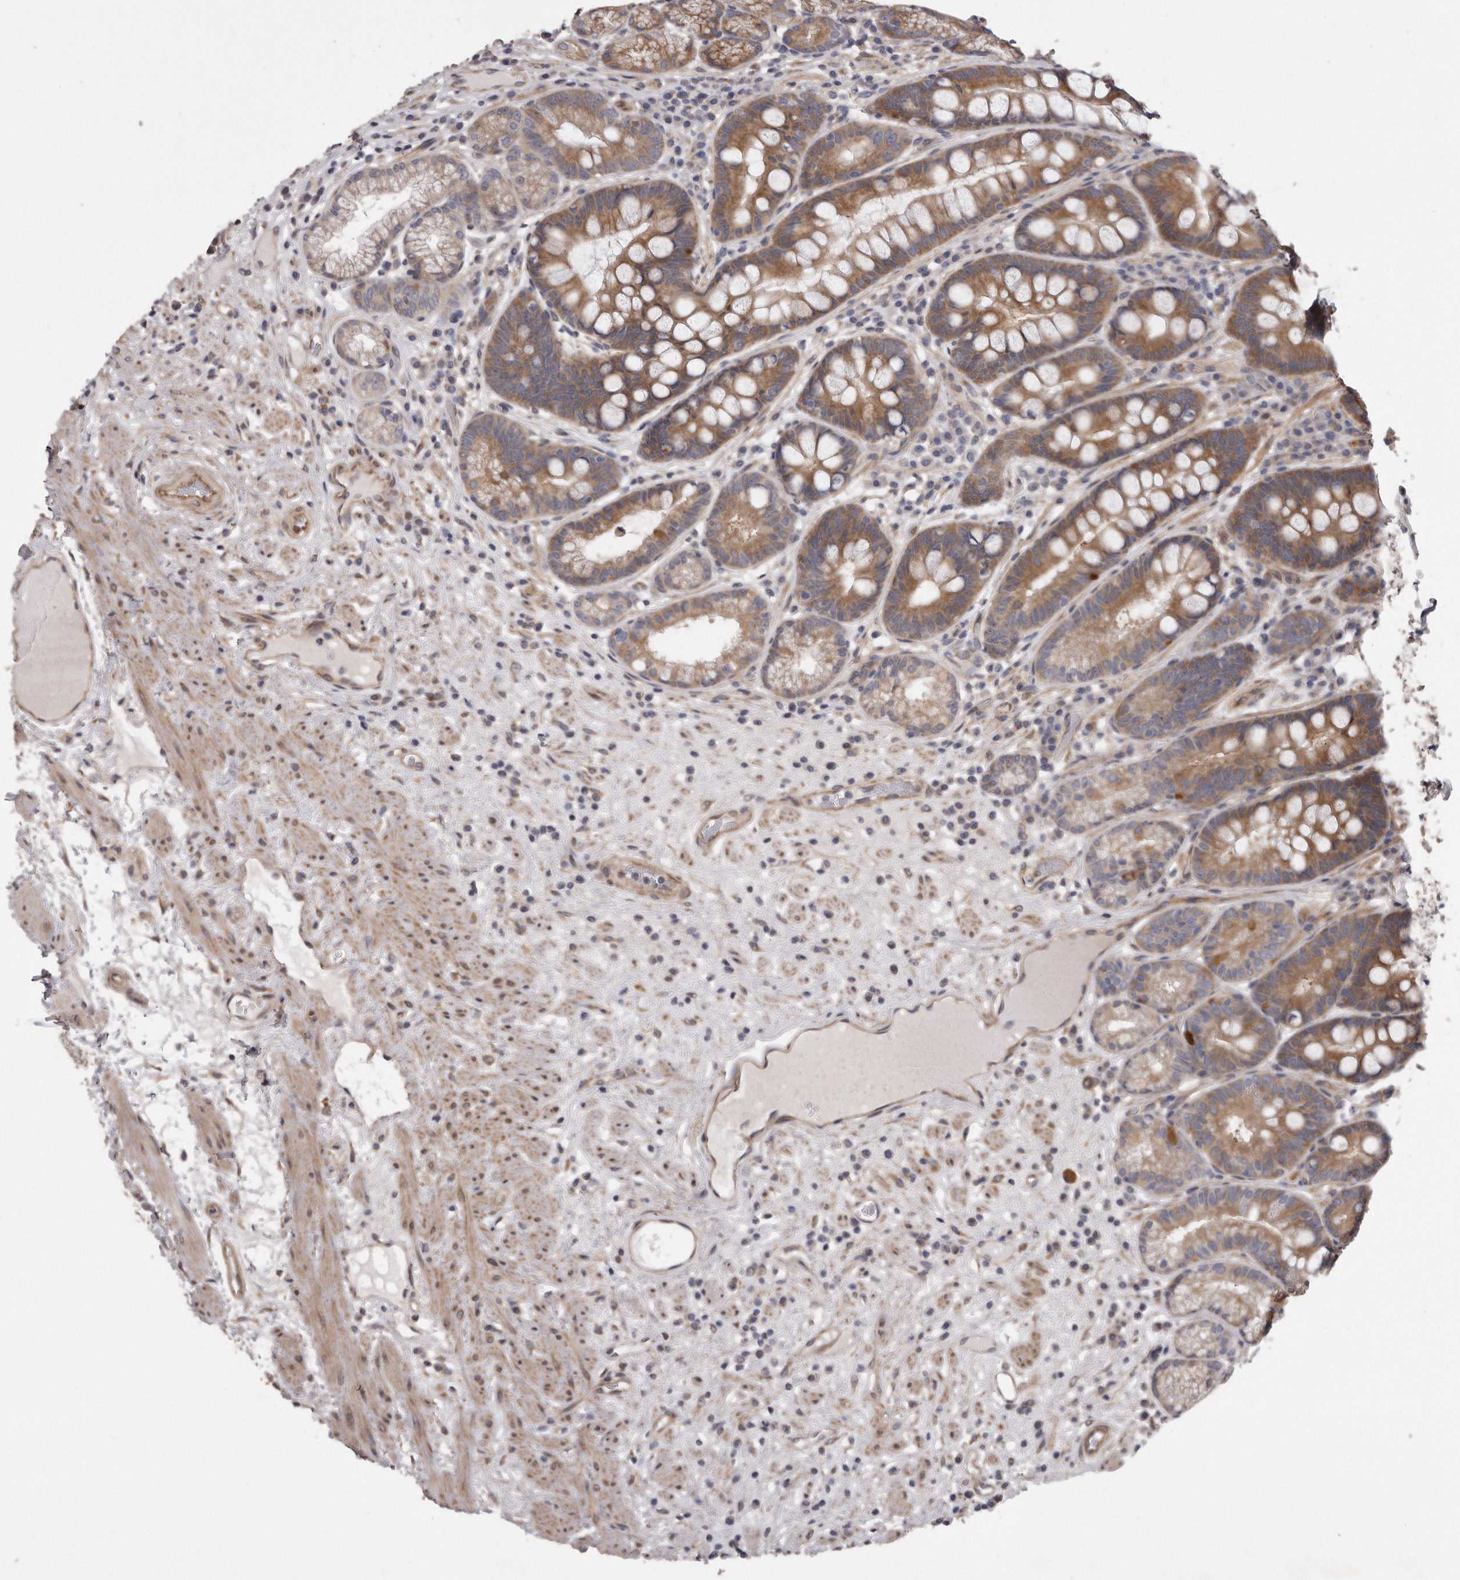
{"staining": {"intensity": "moderate", "quantity": "25%-75%", "location": "cytoplasmic/membranous"}, "tissue": "stomach", "cell_type": "Glandular cells", "image_type": "normal", "snomed": [{"axis": "morphology", "description": "Normal tissue, NOS"}, {"axis": "topography", "description": "Stomach"}], "caption": "Brown immunohistochemical staining in normal human stomach shows moderate cytoplasmic/membranous positivity in approximately 25%-75% of glandular cells.", "gene": "ARMCX1", "patient": {"sex": "male", "age": 57}}